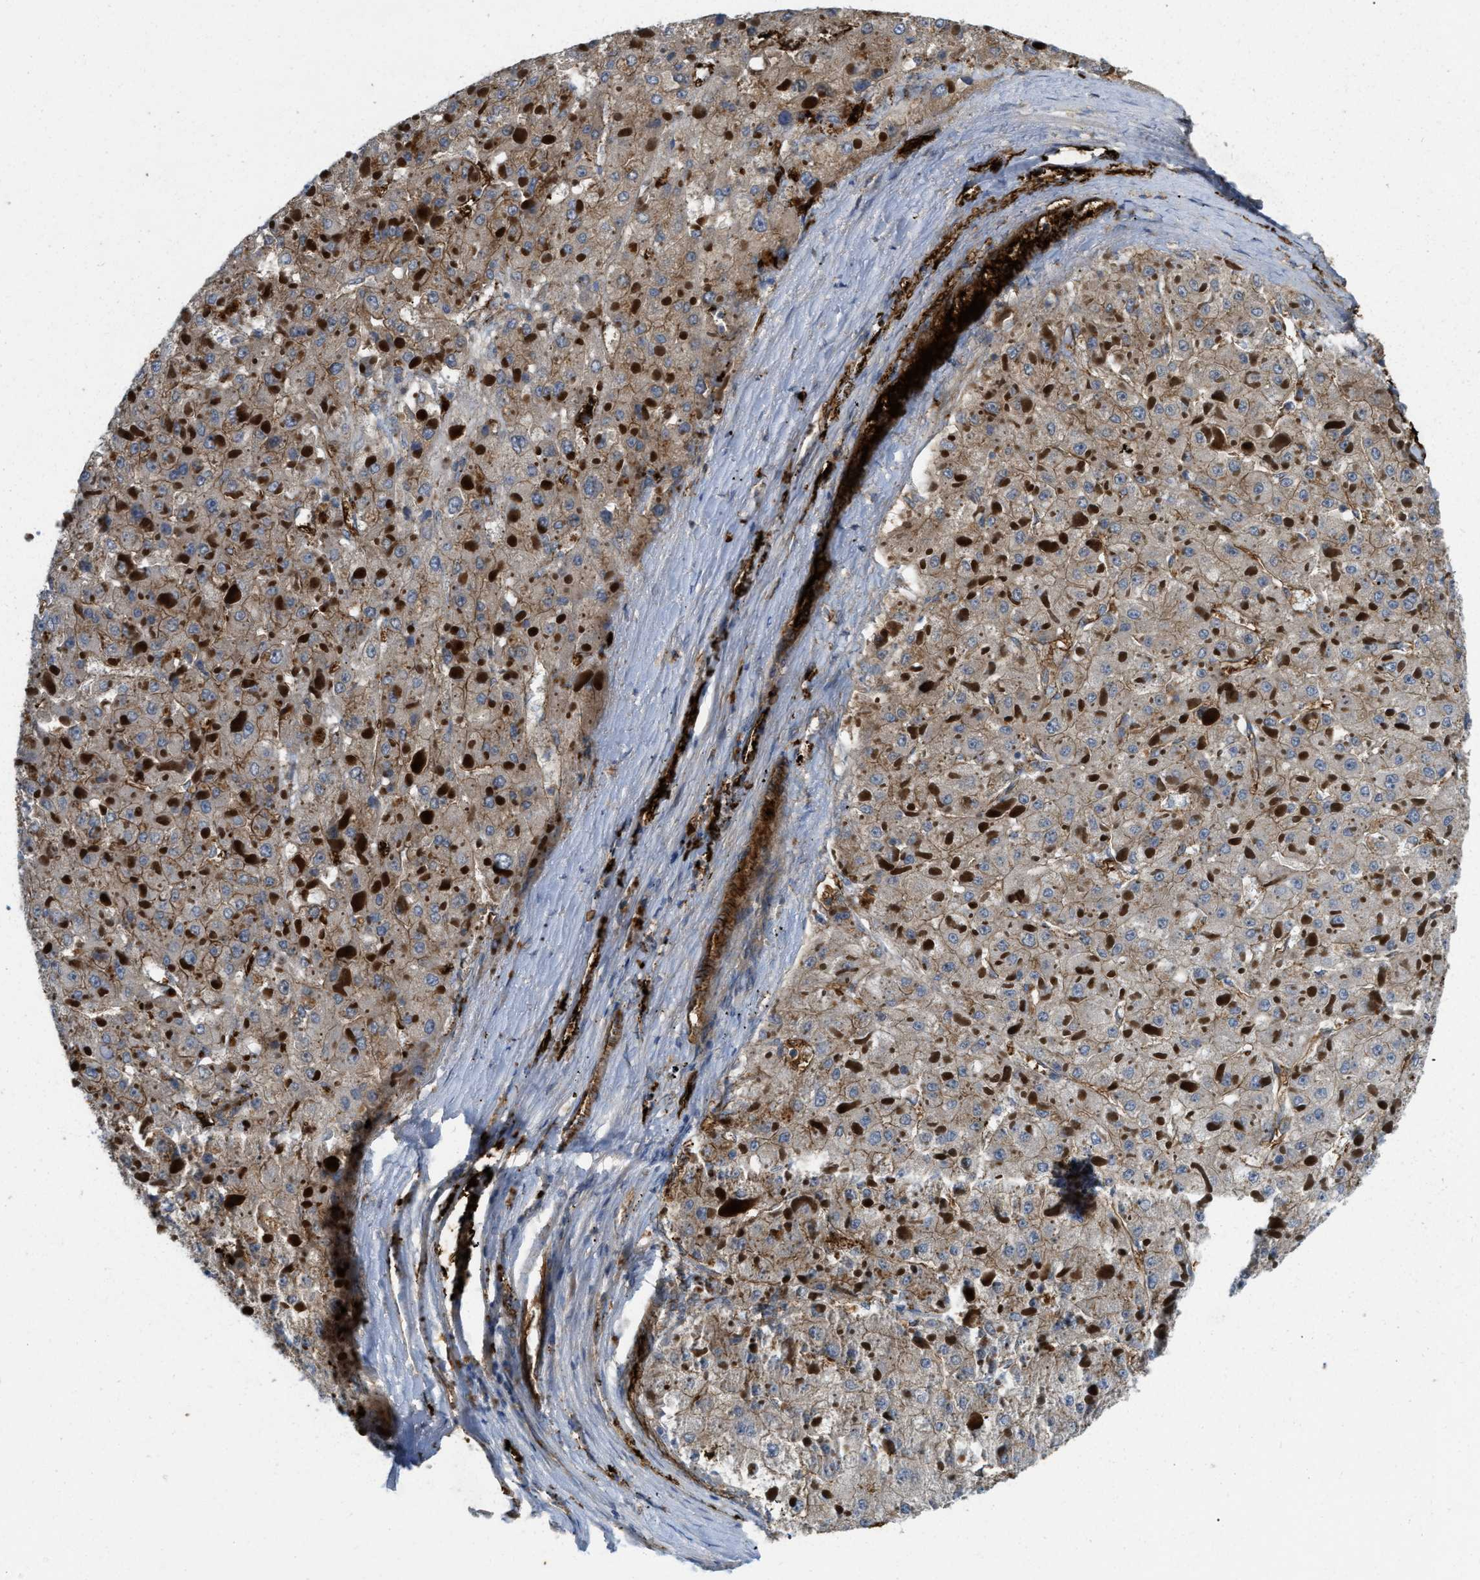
{"staining": {"intensity": "weak", "quantity": "25%-75%", "location": "cytoplasmic/membranous"}, "tissue": "liver cancer", "cell_type": "Tumor cells", "image_type": "cancer", "snomed": [{"axis": "morphology", "description": "Carcinoma, Hepatocellular, NOS"}, {"axis": "topography", "description": "Liver"}], "caption": "A brown stain shows weak cytoplasmic/membranous positivity of a protein in human hepatocellular carcinoma (liver) tumor cells.", "gene": "ERC1", "patient": {"sex": "female", "age": 73}}